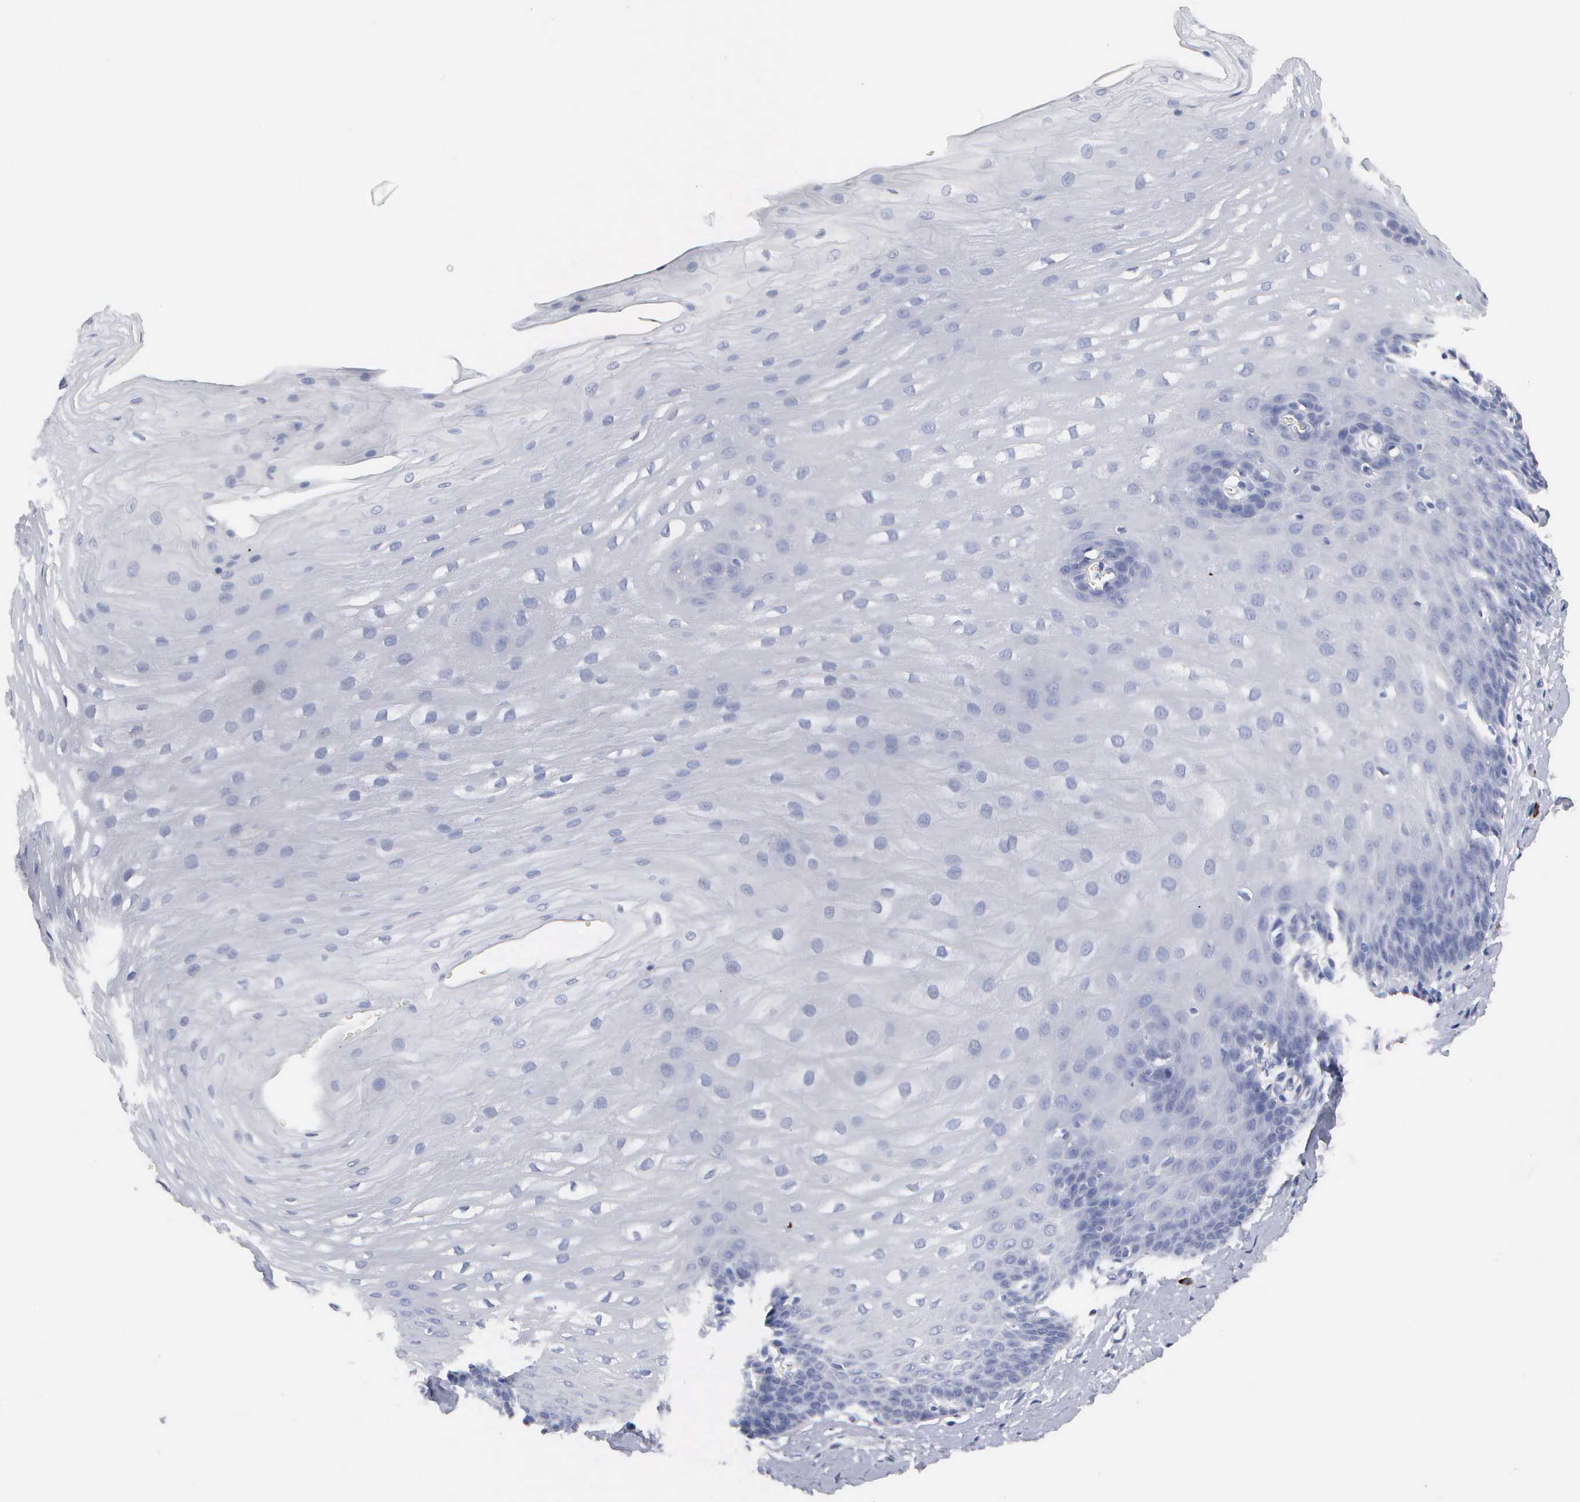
{"staining": {"intensity": "negative", "quantity": "none", "location": "none"}, "tissue": "esophagus", "cell_type": "Squamous epithelial cells", "image_type": "normal", "snomed": [{"axis": "morphology", "description": "Normal tissue, NOS"}, {"axis": "topography", "description": "Esophagus"}], "caption": "The photomicrograph shows no significant positivity in squamous epithelial cells of esophagus.", "gene": "ASPHD2", "patient": {"sex": "male", "age": 70}}